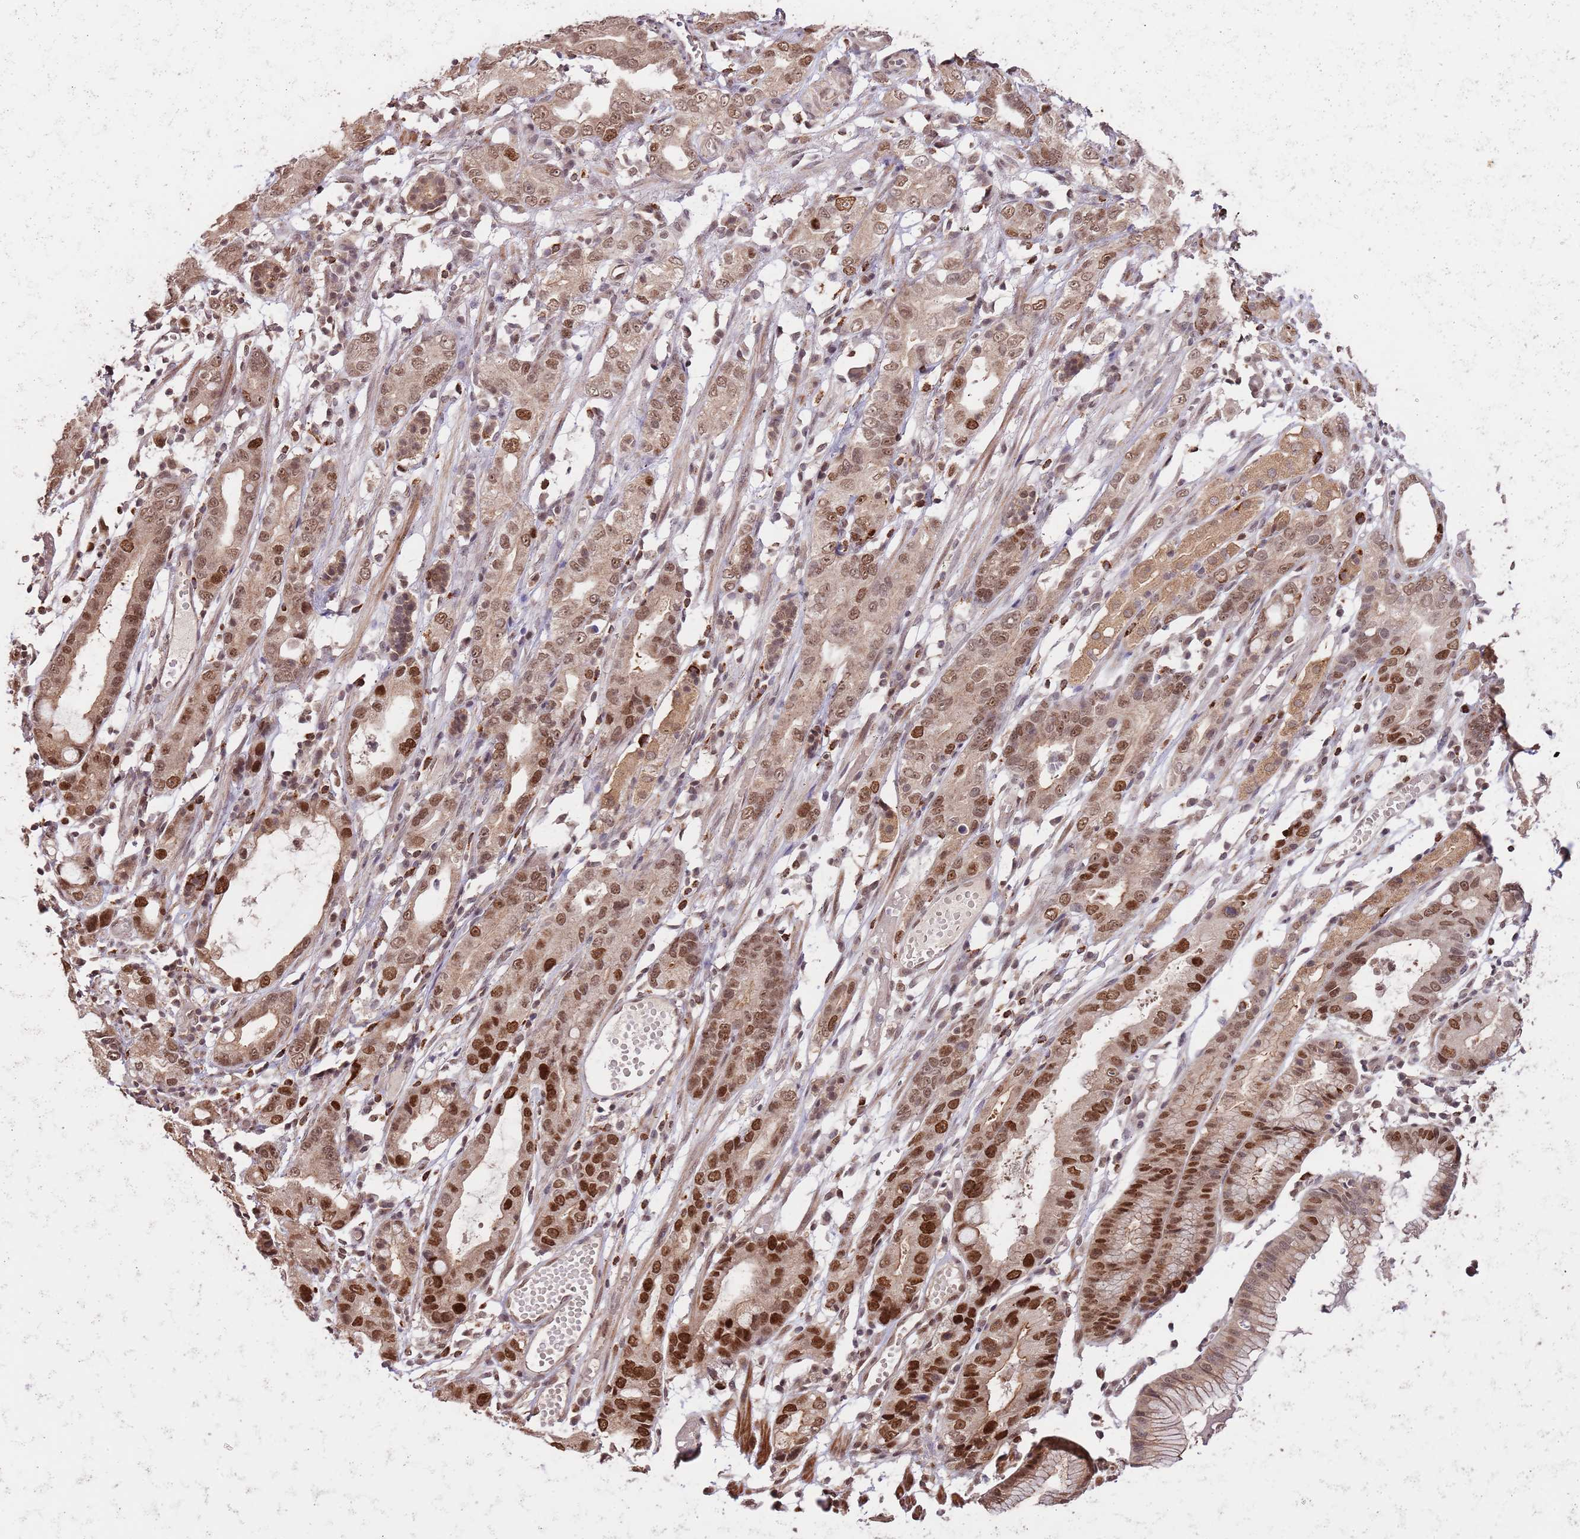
{"staining": {"intensity": "strong", "quantity": ">75%", "location": "nuclear"}, "tissue": "stomach cancer", "cell_type": "Tumor cells", "image_type": "cancer", "snomed": [{"axis": "morphology", "description": "Adenocarcinoma, NOS"}, {"axis": "topography", "description": "Stomach"}], "caption": "Immunohistochemical staining of human stomach cancer (adenocarcinoma) displays high levels of strong nuclear protein positivity in approximately >75% of tumor cells.", "gene": "RIF1", "patient": {"sex": "male", "age": 55}}